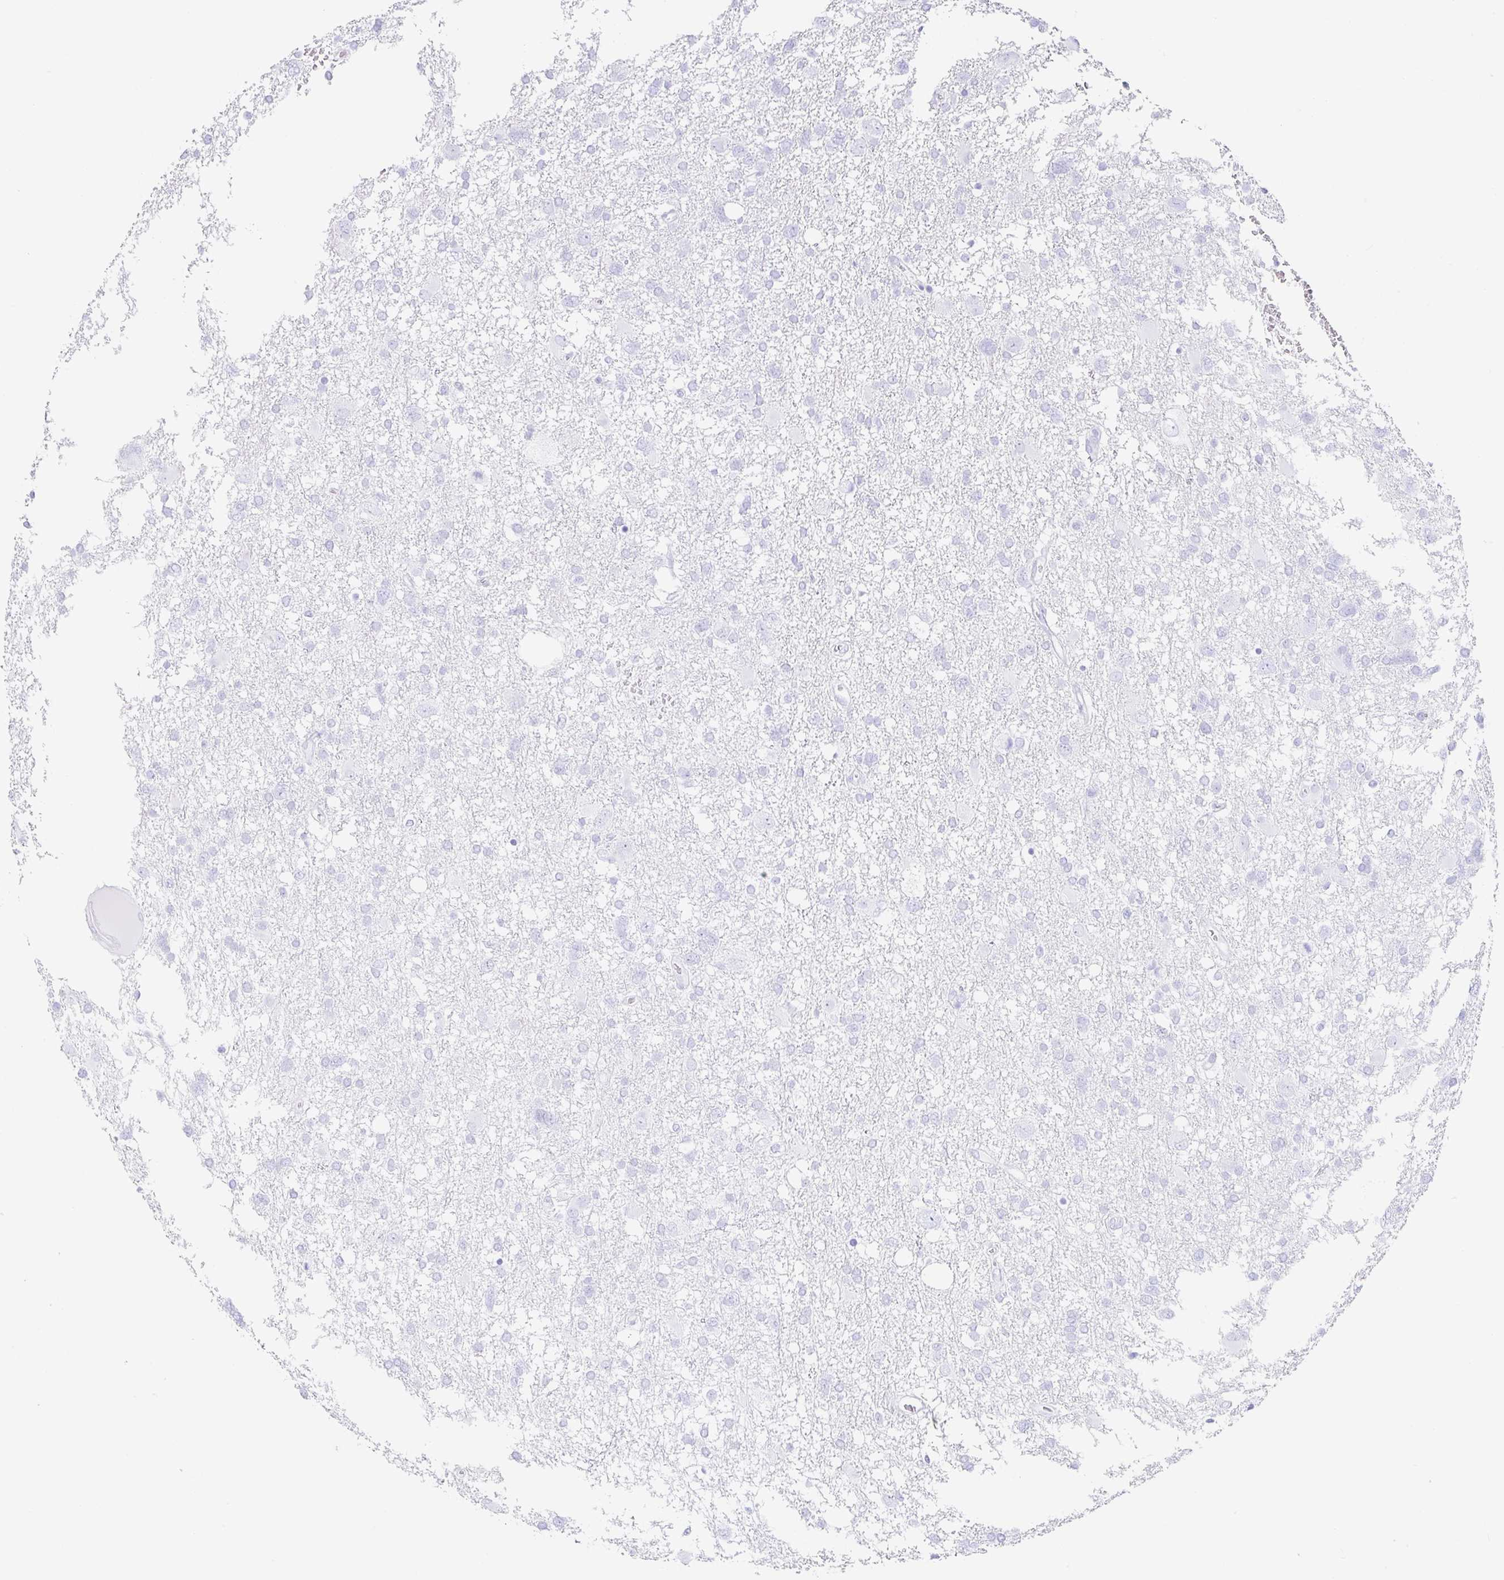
{"staining": {"intensity": "negative", "quantity": "none", "location": "none"}, "tissue": "glioma", "cell_type": "Tumor cells", "image_type": "cancer", "snomed": [{"axis": "morphology", "description": "Glioma, malignant, High grade"}, {"axis": "topography", "description": "Brain"}], "caption": "Immunohistochemical staining of glioma shows no significant positivity in tumor cells.", "gene": "CLDND2", "patient": {"sex": "male", "age": 61}}